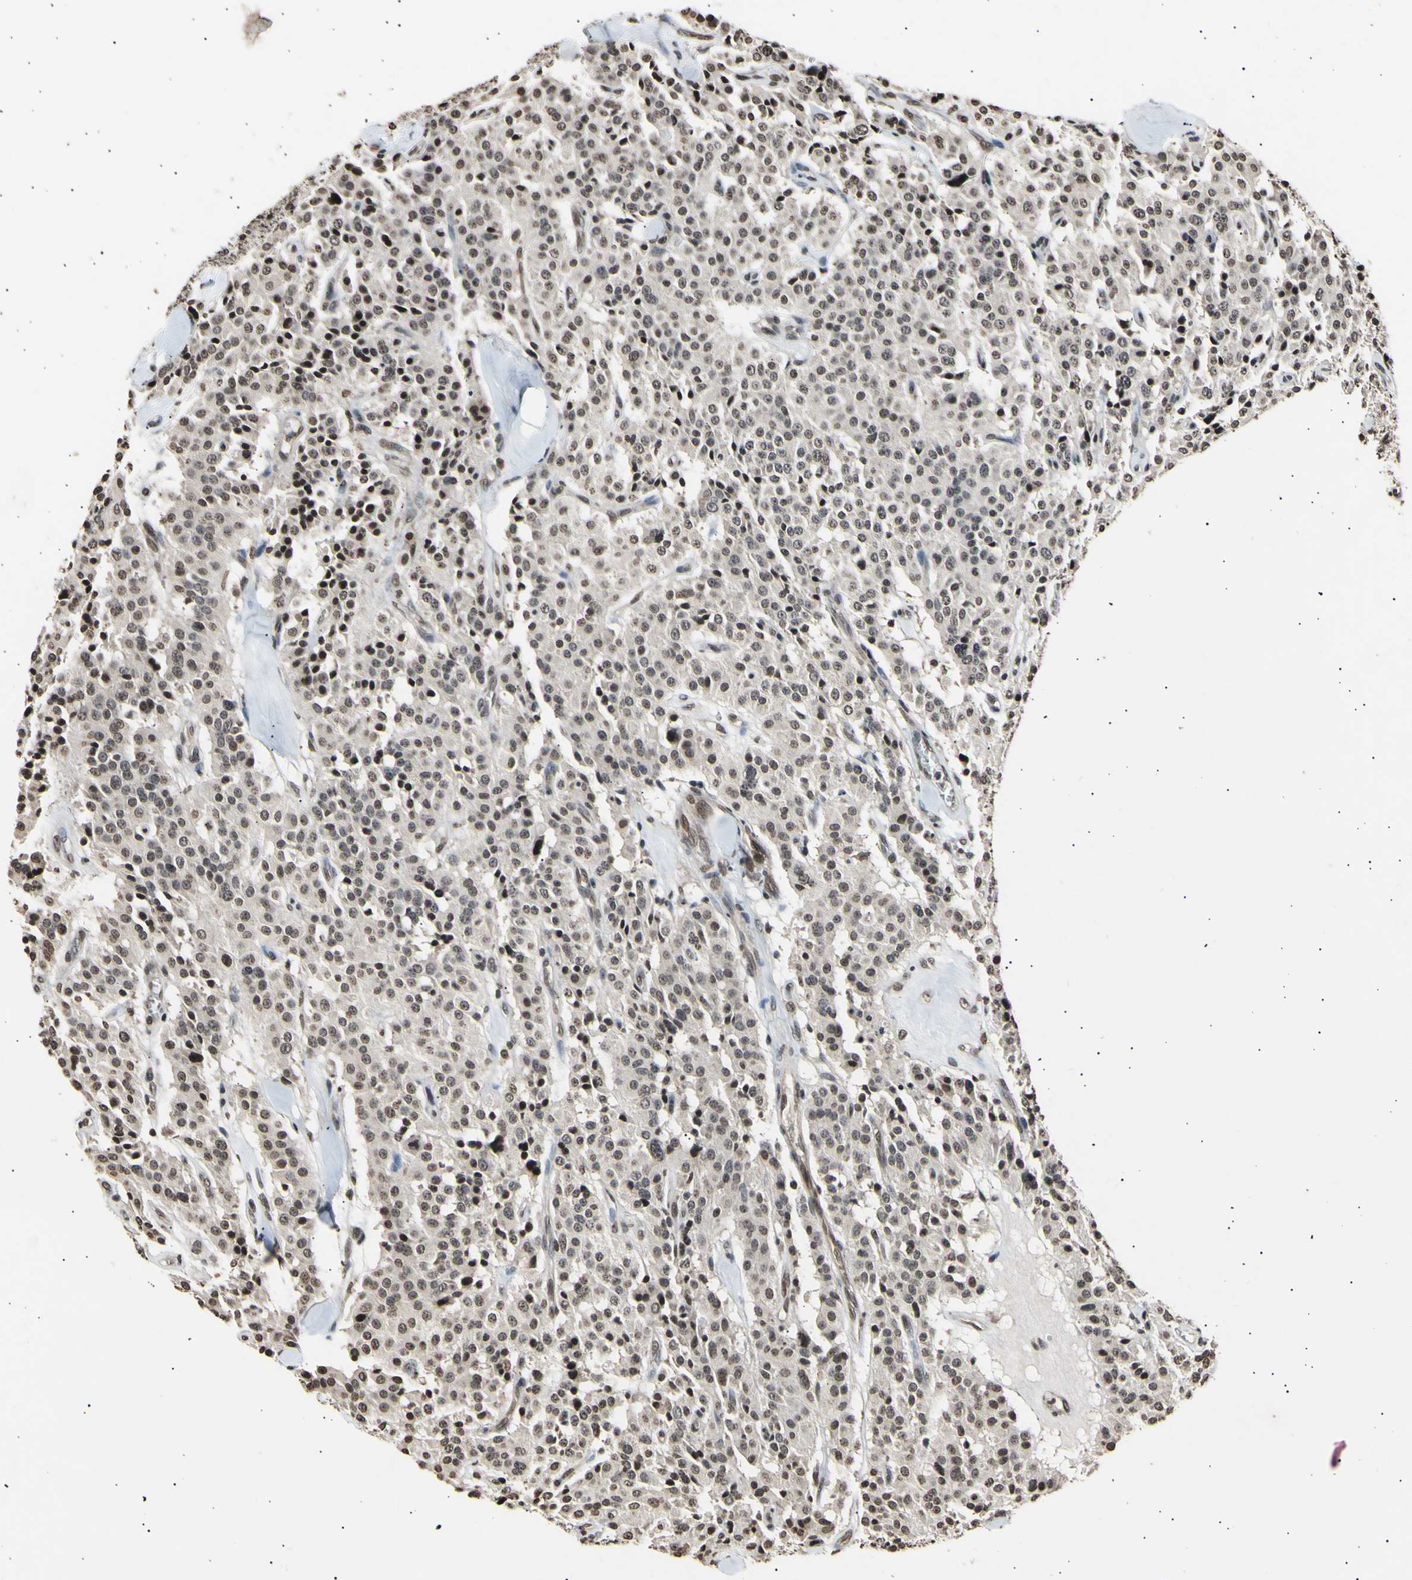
{"staining": {"intensity": "moderate", "quantity": ">75%", "location": "nuclear"}, "tissue": "carcinoid", "cell_type": "Tumor cells", "image_type": "cancer", "snomed": [{"axis": "morphology", "description": "Carcinoid, malignant, NOS"}, {"axis": "topography", "description": "Lung"}], "caption": "Protein expression analysis of human carcinoid reveals moderate nuclear staining in approximately >75% of tumor cells. (DAB = brown stain, brightfield microscopy at high magnification).", "gene": "ANAPC7", "patient": {"sex": "male", "age": 30}}